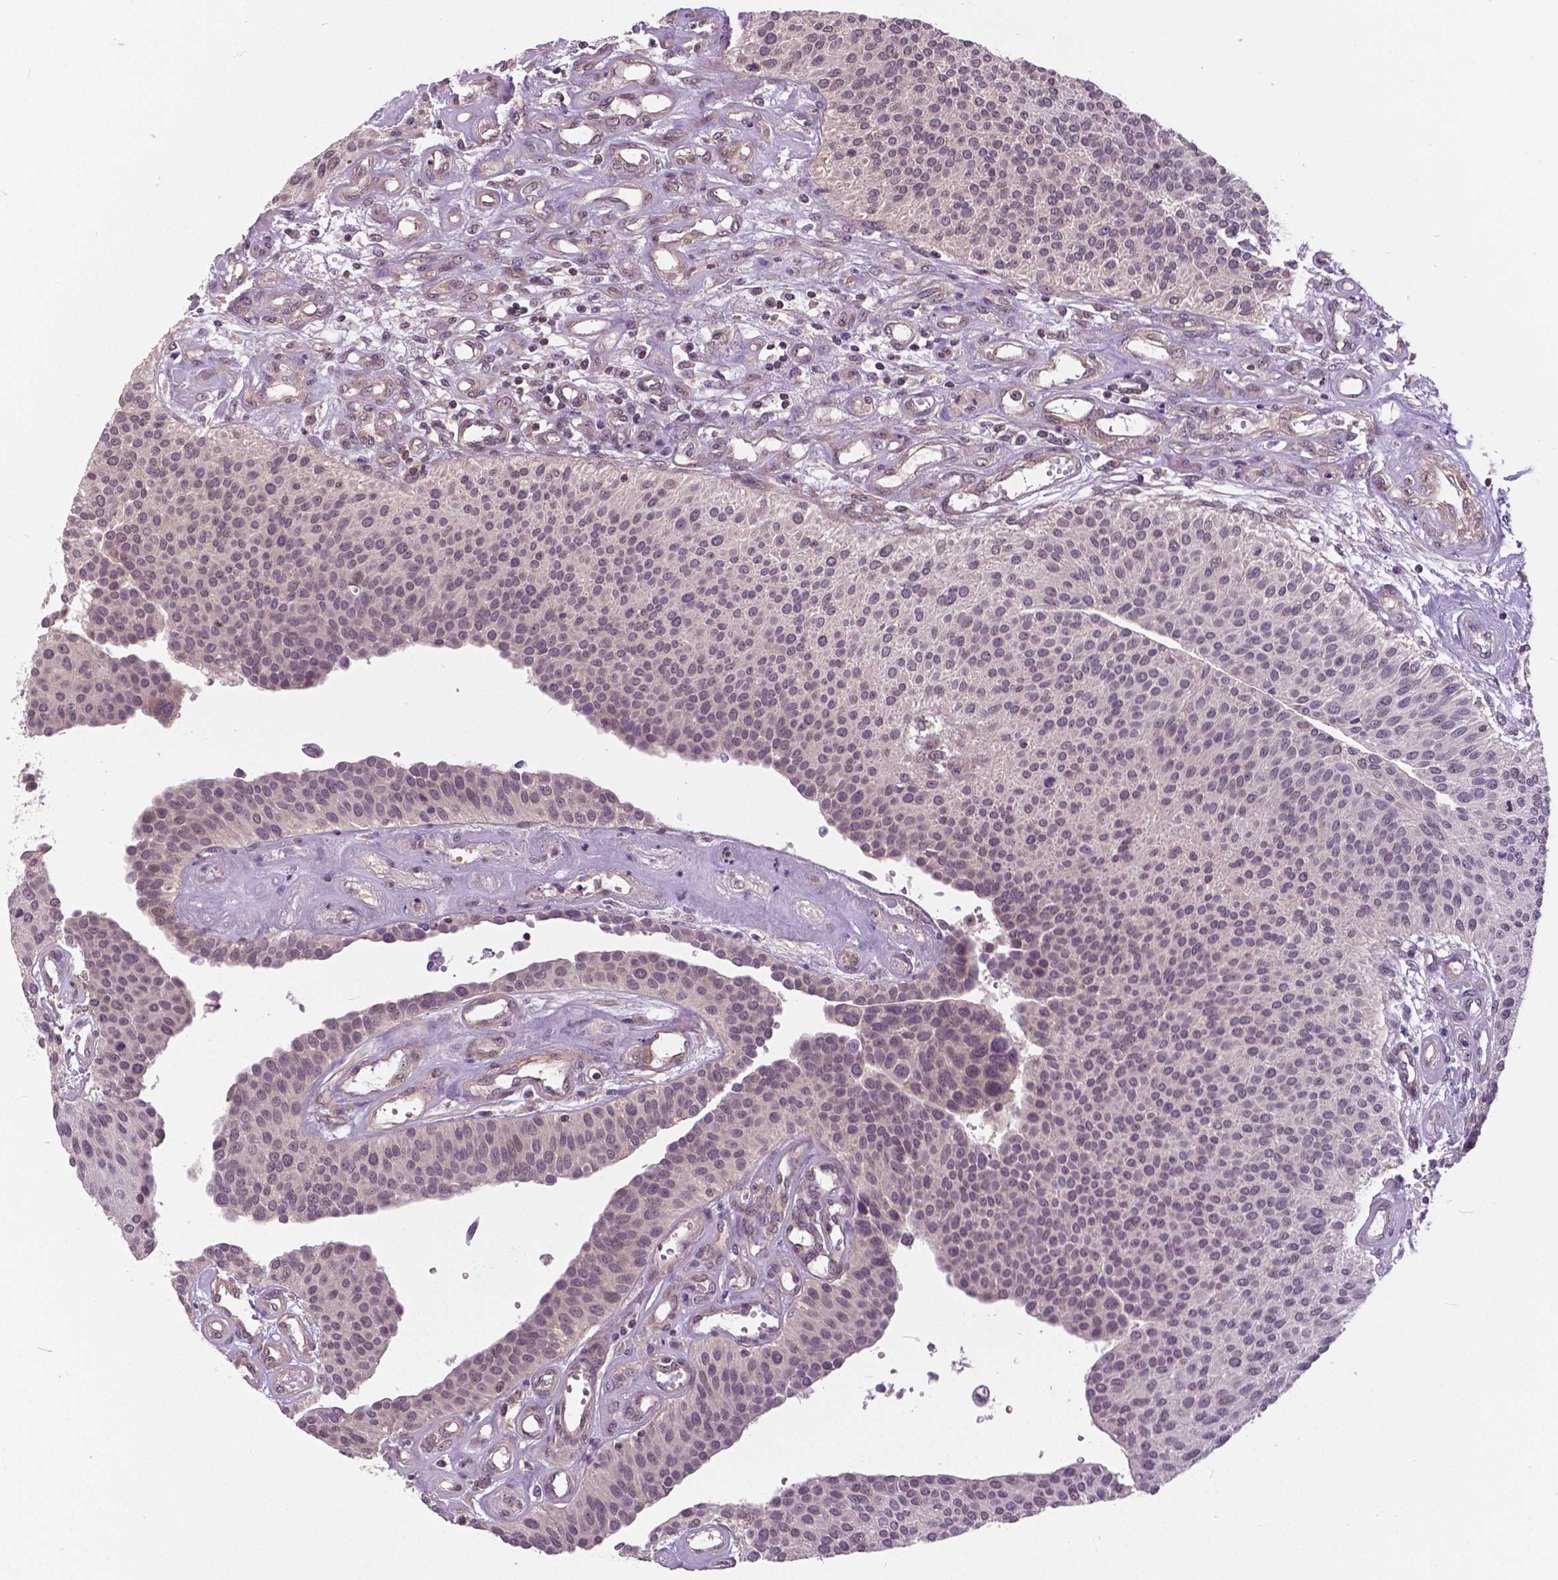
{"staining": {"intensity": "weak", "quantity": "<25%", "location": "cytoplasmic/membranous,nuclear"}, "tissue": "urothelial cancer", "cell_type": "Tumor cells", "image_type": "cancer", "snomed": [{"axis": "morphology", "description": "Urothelial carcinoma, NOS"}, {"axis": "topography", "description": "Urinary bladder"}], "caption": "Transitional cell carcinoma was stained to show a protein in brown. There is no significant positivity in tumor cells. (Immunohistochemistry, brightfield microscopy, high magnification).", "gene": "ANXA13", "patient": {"sex": "male", "age": 55}}